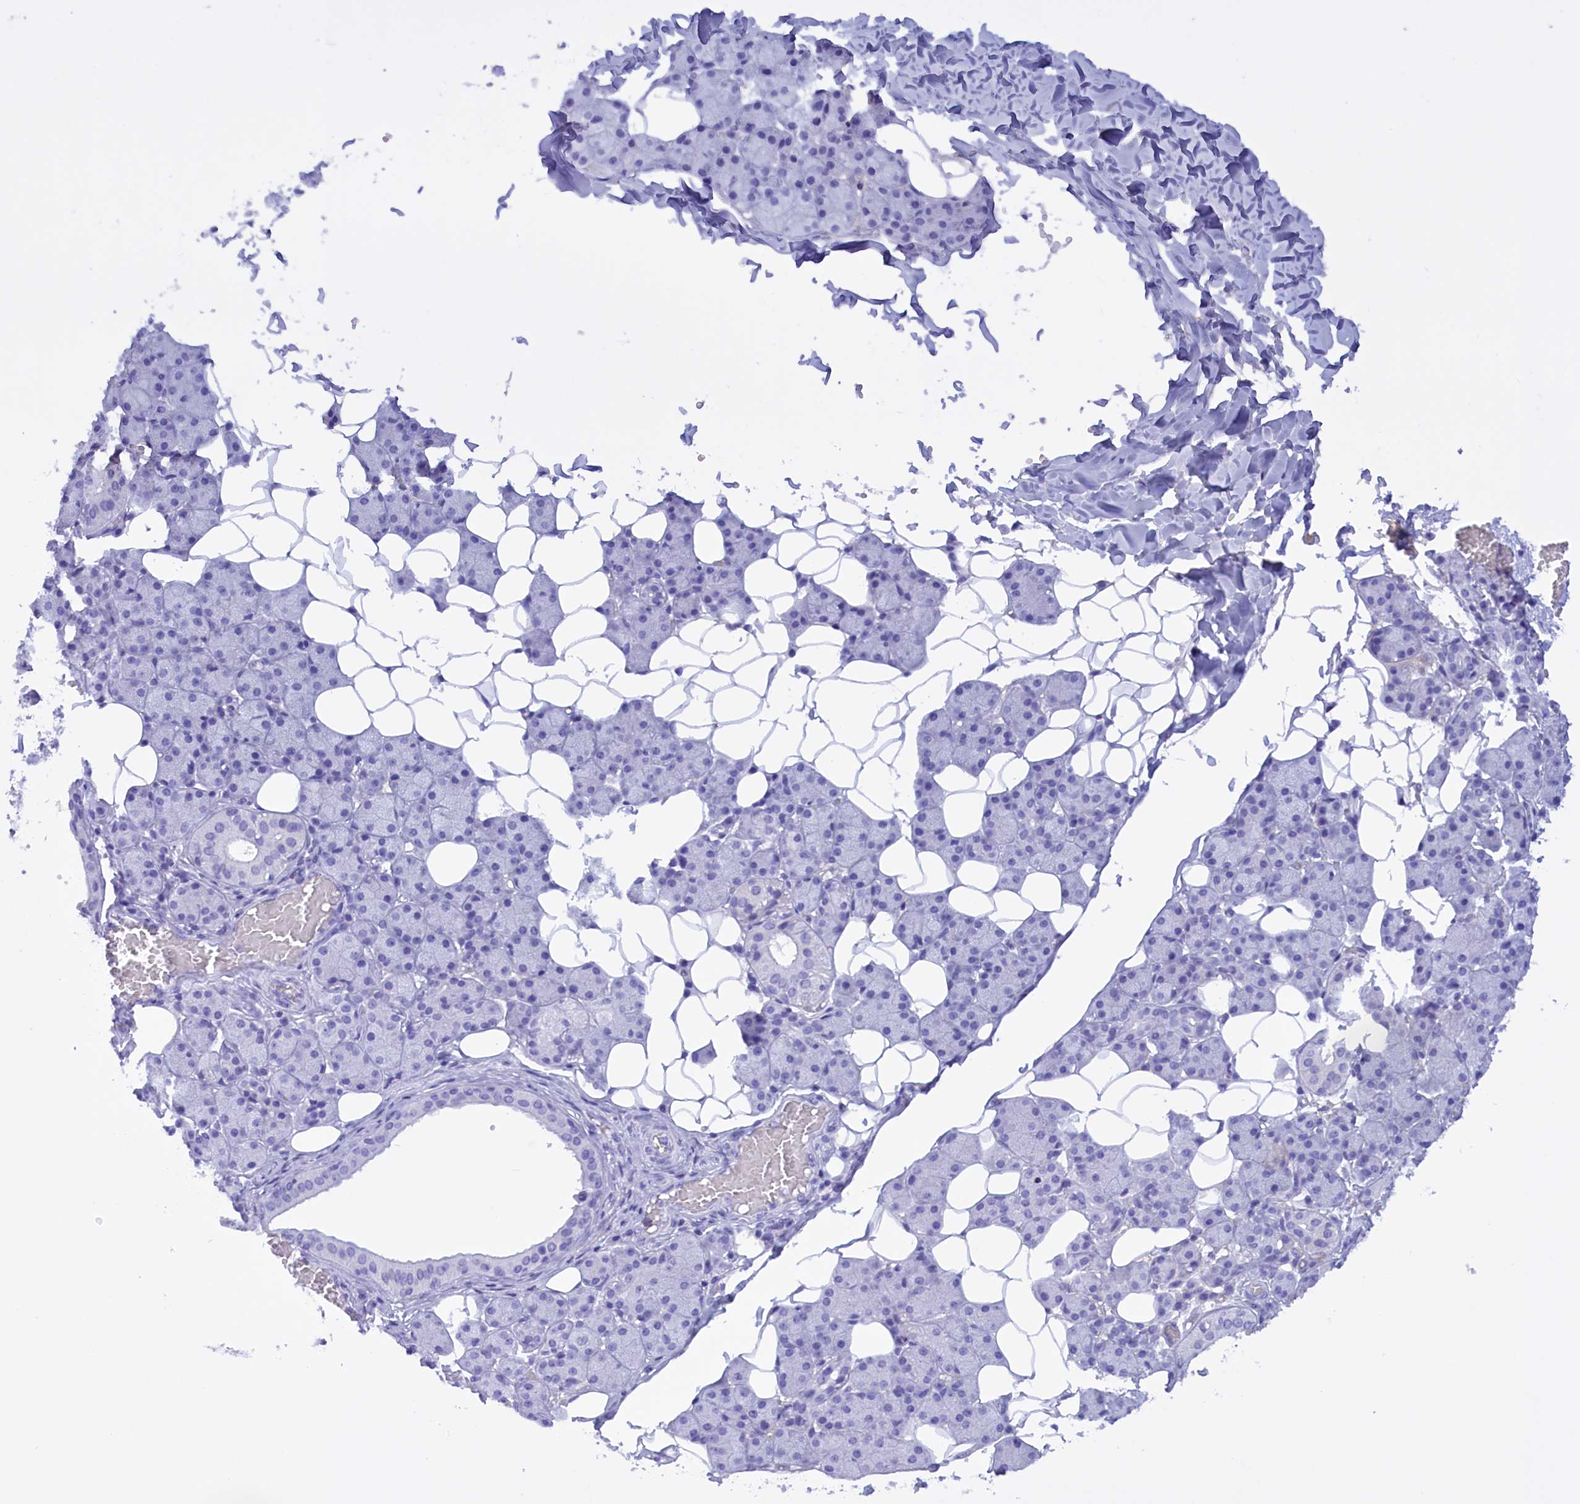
{"staining": {"intensity": "negative", "quantity": "none", "location": "none"}, "tissue": "salivary gland", "cell_type": "Glandular cells", "image_type": "normal", "snomed": [{"axis": "morphology", "description": "Normal tissue, NOS"}, {"axis": "topography", "description": "Salivary gland"}], "caption": "DAB immunohistochemical staining of normal salivary gland exhibits no significant positivity in glandular cells.", "gene": "PROK2", "patient": {"sex": "female", "age": 33}}